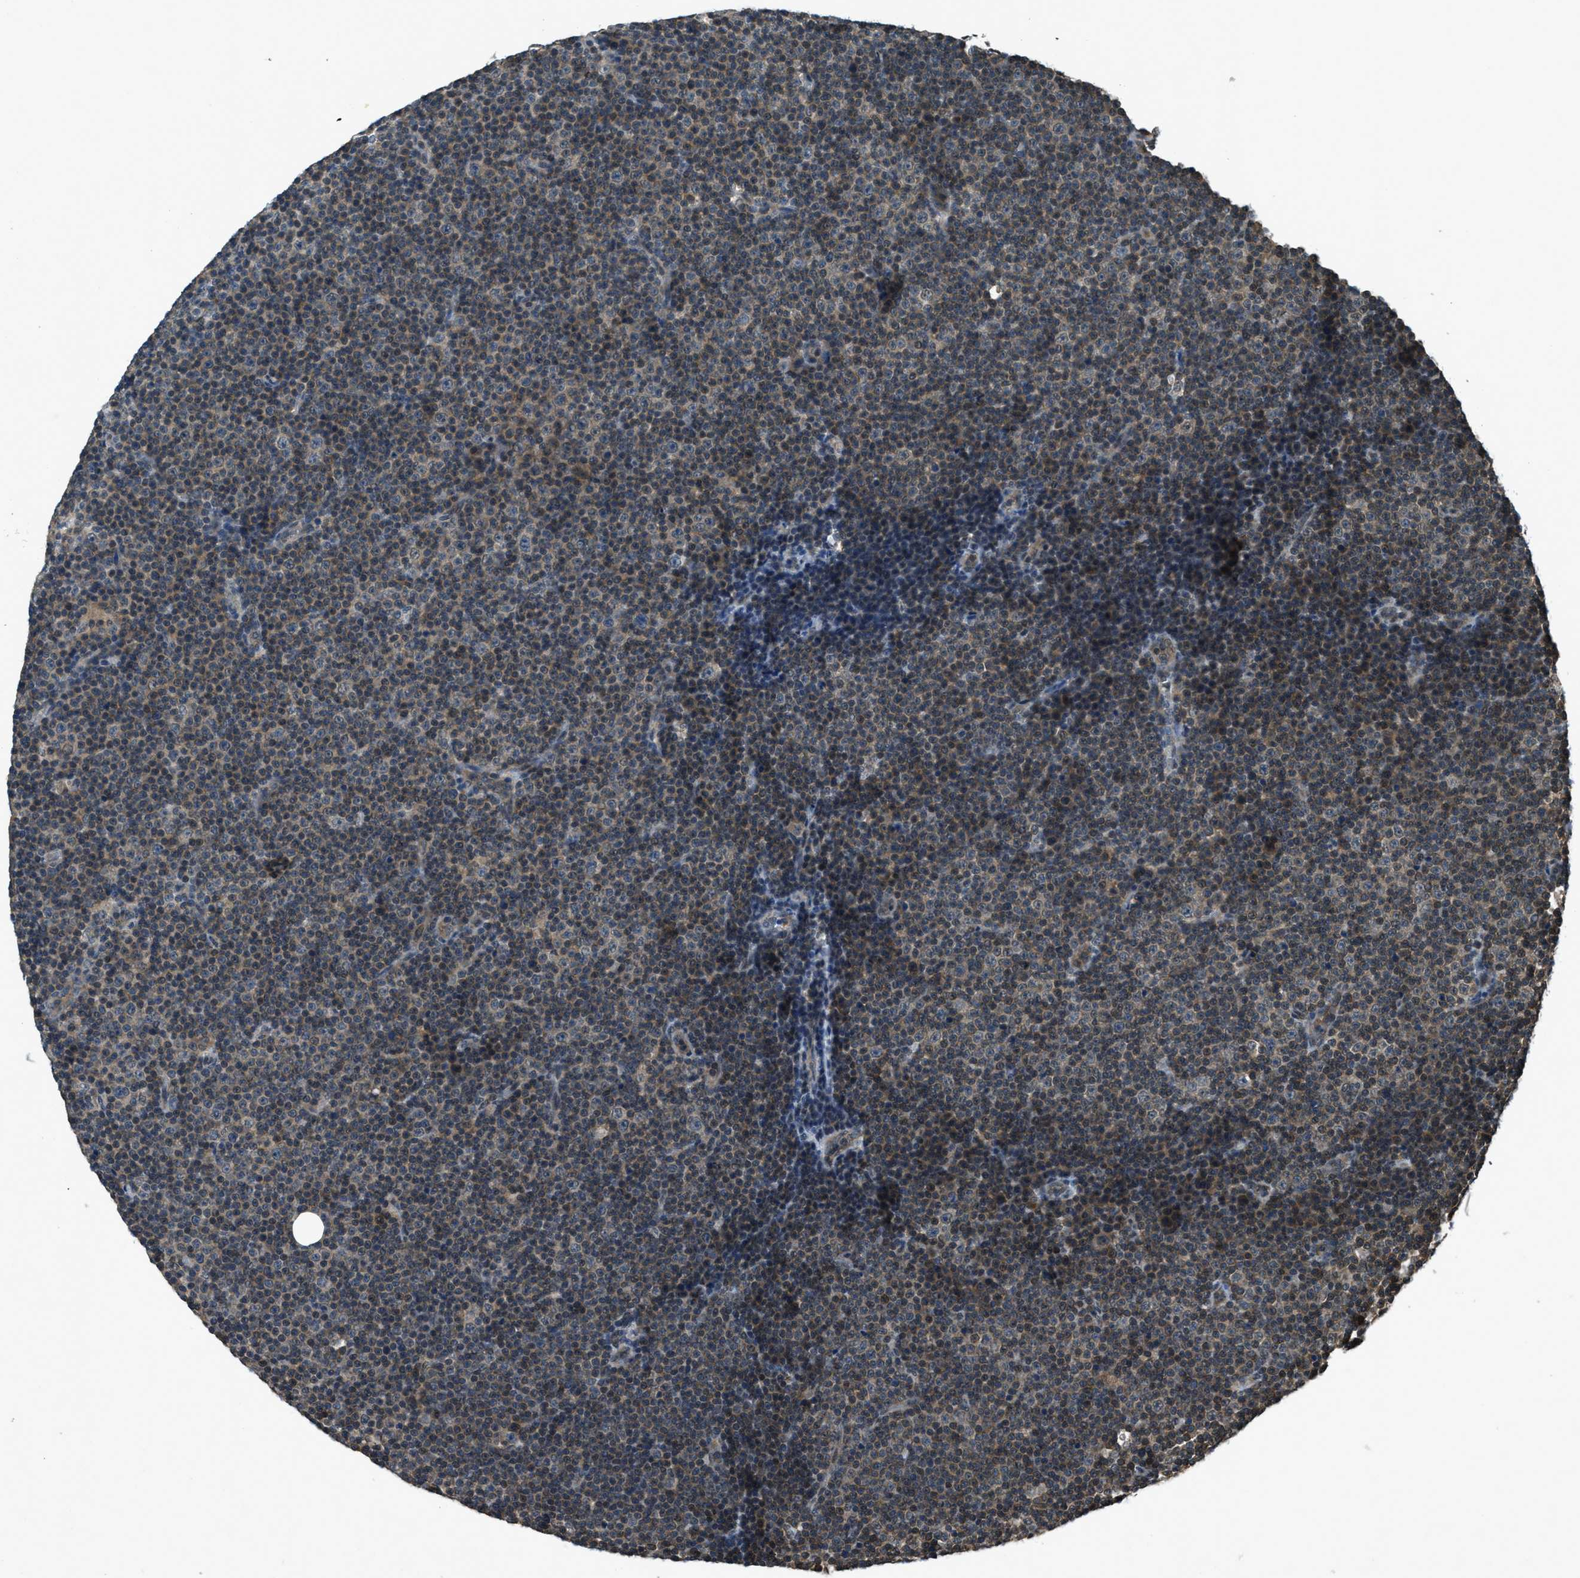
{"staining": {"intensity": "weak", "quantity": "25%-75%", "location": "cytoplasmic/membranous"}, "tissue": "lymphoma", "cell_type": "Tumor cells", "image_type": "cancer", "snomed": [{"axis": "morphology", "description": "Malignant lymphoma, non-Hodgkin's type, Low grade"}, {"axis": "topography", "description": "Lymph node"}], "caption": "Protein staining of lymphoma tissue displays weak cytoplasmic/membranous staining in approximately 25%-75% of tumor cells.", "gene": "DUSP6", "patient": {"sex": "female", "age": 67}}